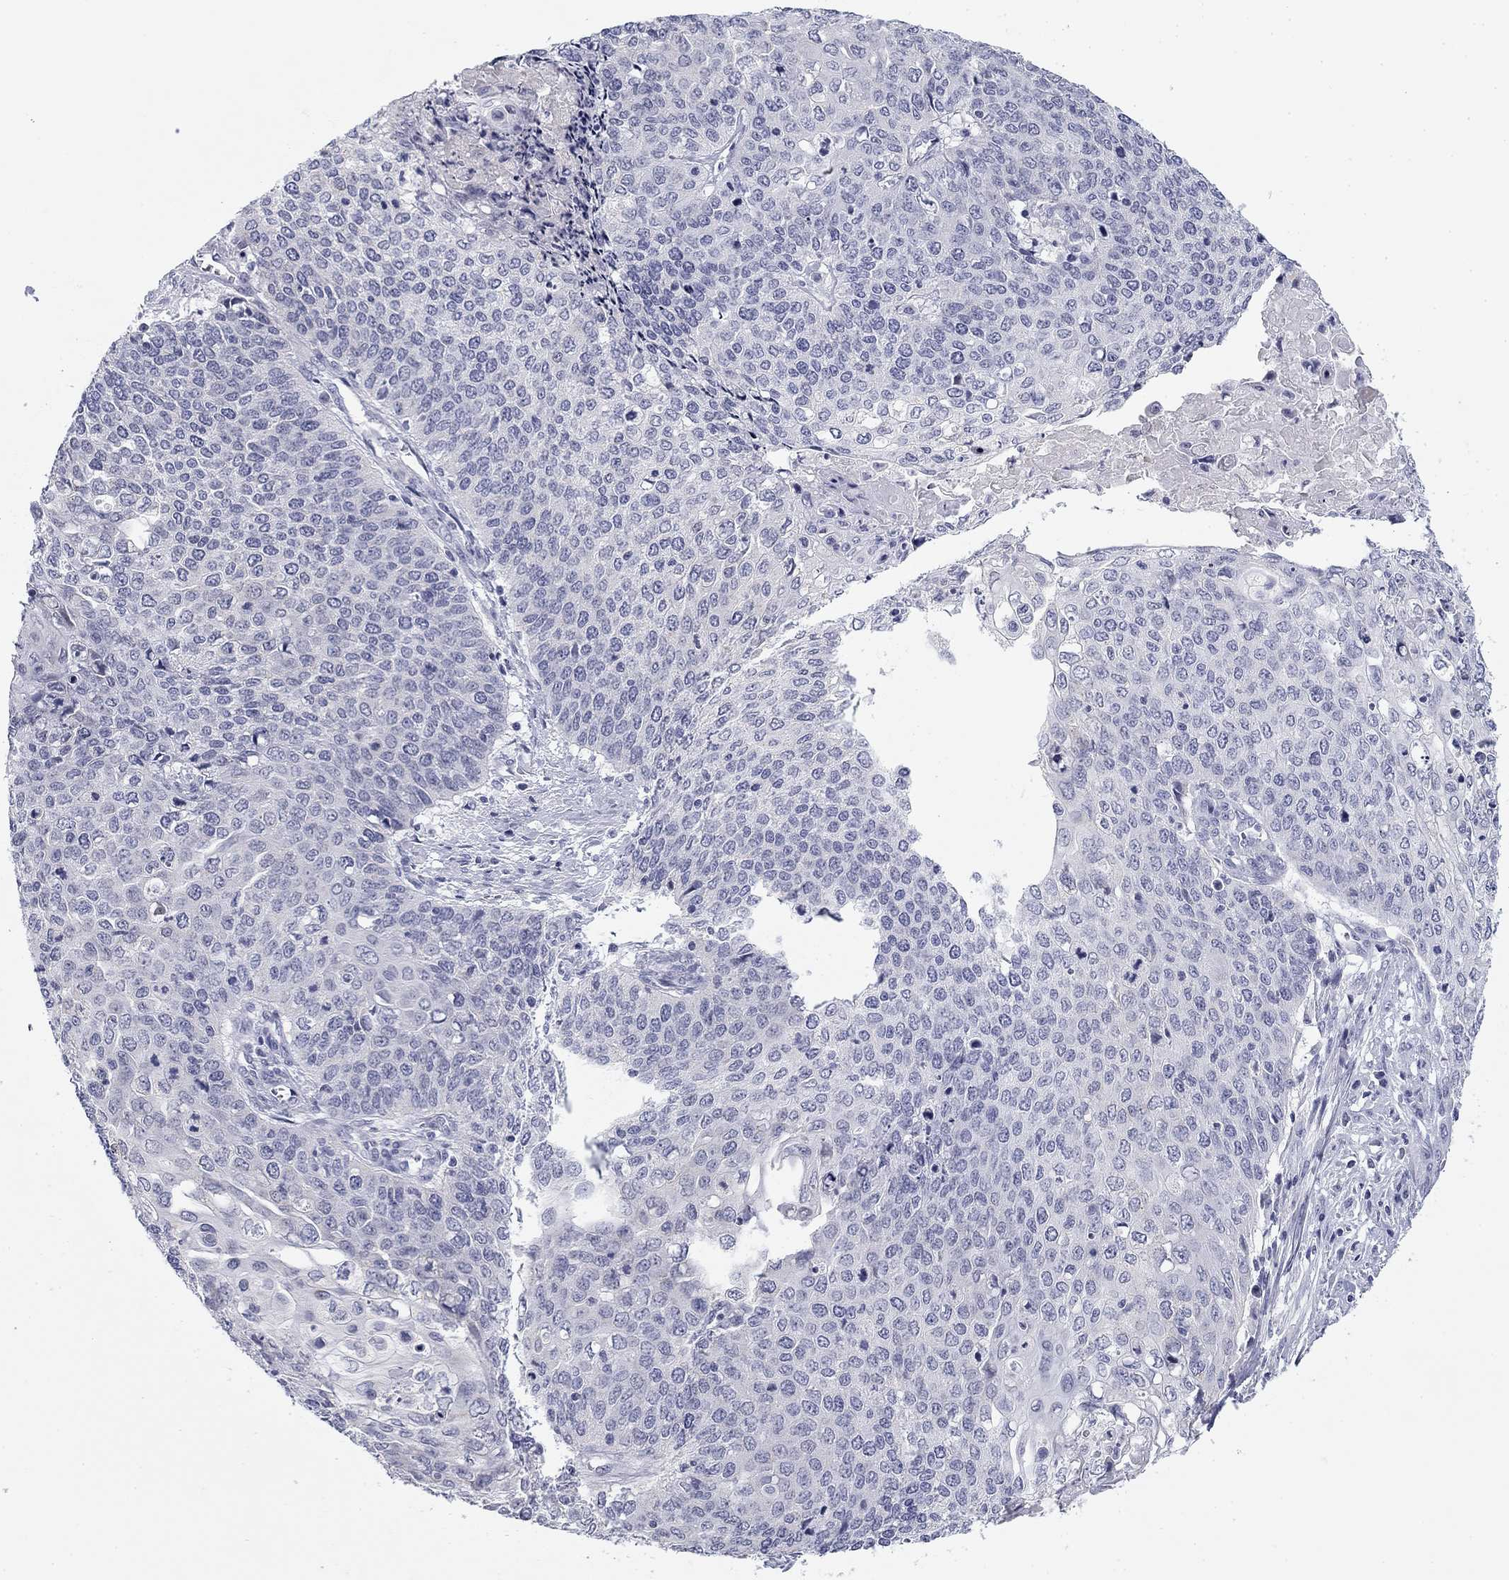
{"staining": {"intensity": "negative", "quantity": "none", "location": "none"}, "tissue": "cervical cancer", "cell_type": "Tumor cells", "image_type": "cancer", "snomed": [{"axis": "morphology", "description": "Squamous cell carcinoma, NOS"}, {"axis": "topography", "description": "Cervix"}], "caption": "Immunohistochemical staining of human cervical cancer (squamous cell carcinoma) reveals no significant expression in tumor cells.", "gene": "PRPH", "patient": {"sex": "female", "age": 39}}